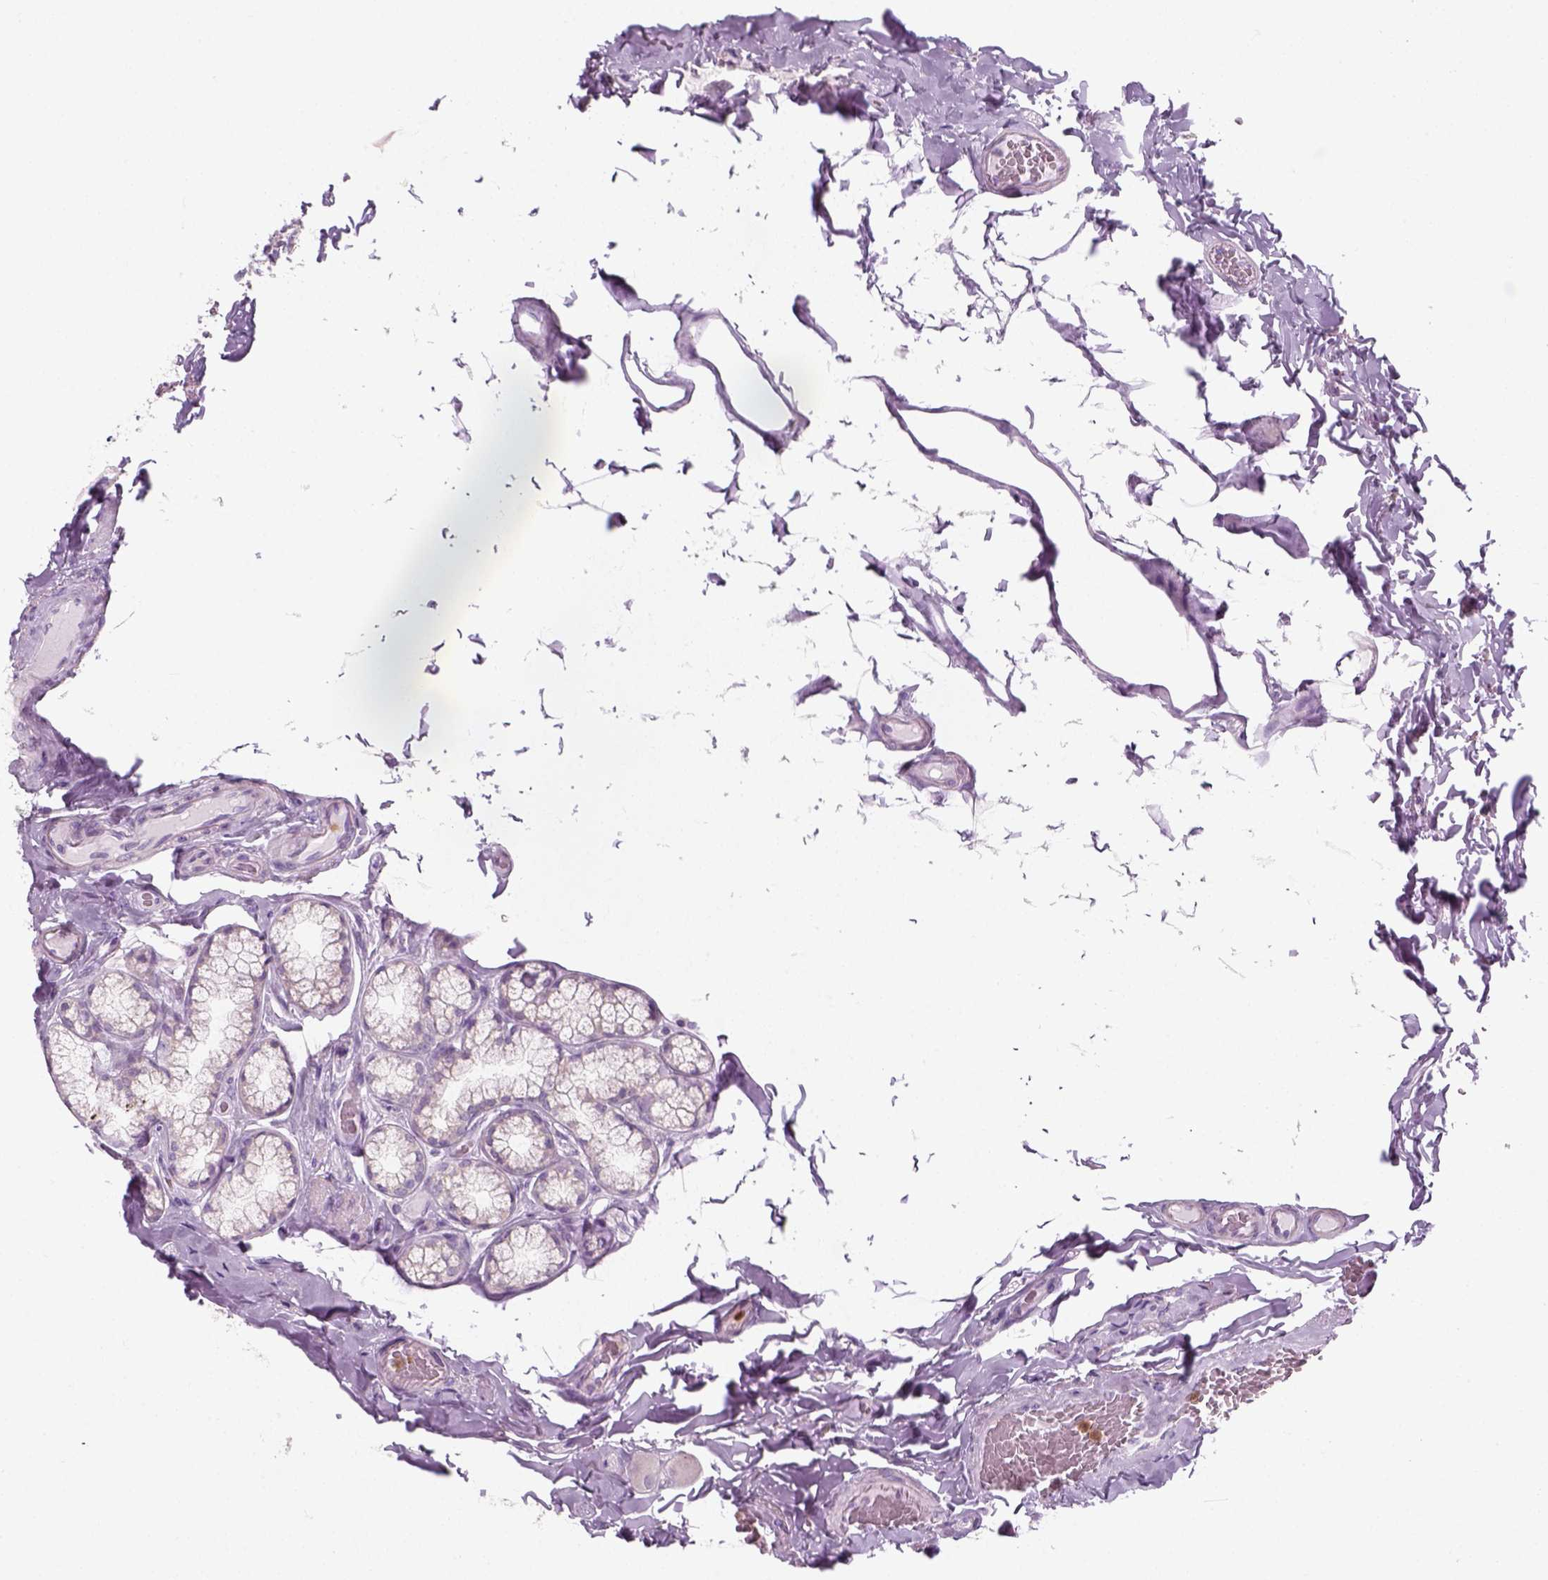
{"staining": {"intensity": "negative", "quantity": "none", "location": "none"}, "tissue": "duodenum", "cell_type": "Glandular cells", "image_type": "normal", "snomed": [{"axis": "morphology", "description": "Normal tissue, NOS"}, {"axis": "topography", "description": "Duodenum"}], "caption": "An IHC photomicrograph of unremarkable duodenum is shown. There is no staining in glandular cells of duodenum.", "gene": "IL4", "patient": {"sex": "female", "age": 62}}